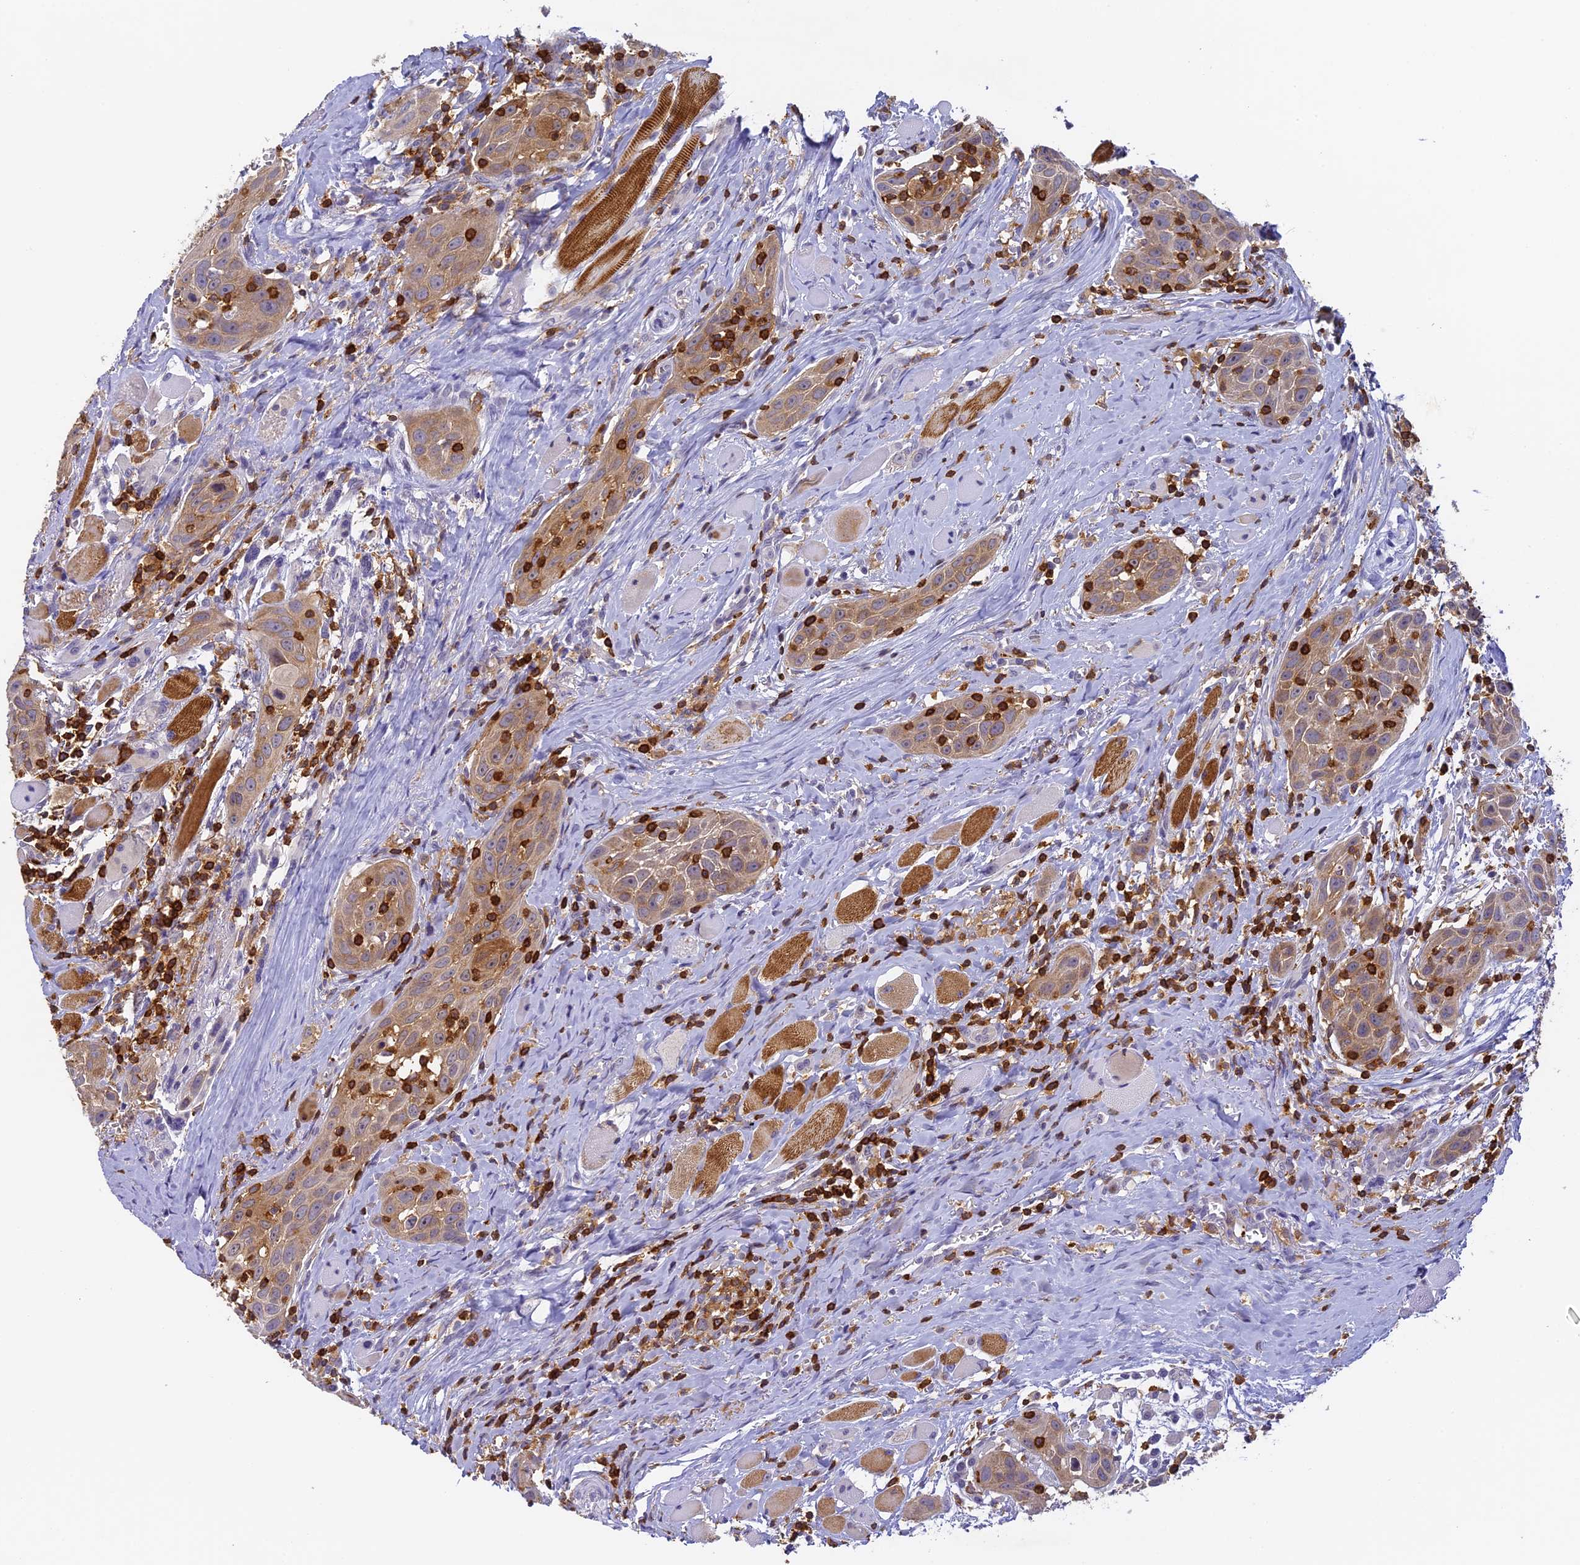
{"staining": {"intensity": "weak", "quantity": ">75%", "location": "cytoplasmic/membranous"}, "tissue": "head and neck cancer", "cell_type": "Tumor cells", "image_type": "cancer", "snomed": [{"axis": "morphology", "description": "Squamous cell carcinoma, NOS"}, {"axis": "topography", "description": "Oral tissue"}, {"axis": "topography", "description": "Head-Neck"}], "caption": "High-magnification brightfield microscopy of head and neck cancer stained with DAB (3,3'-diaminobenzidine) (brown) and counterstained with hematoxylin (blue). tumor cells exhibit weak cytoplasmic/membranous staining is appreciated in approximately>75% of cells.", "gene": "FYB1", "patient": {"sex": "female", "age": 50}}